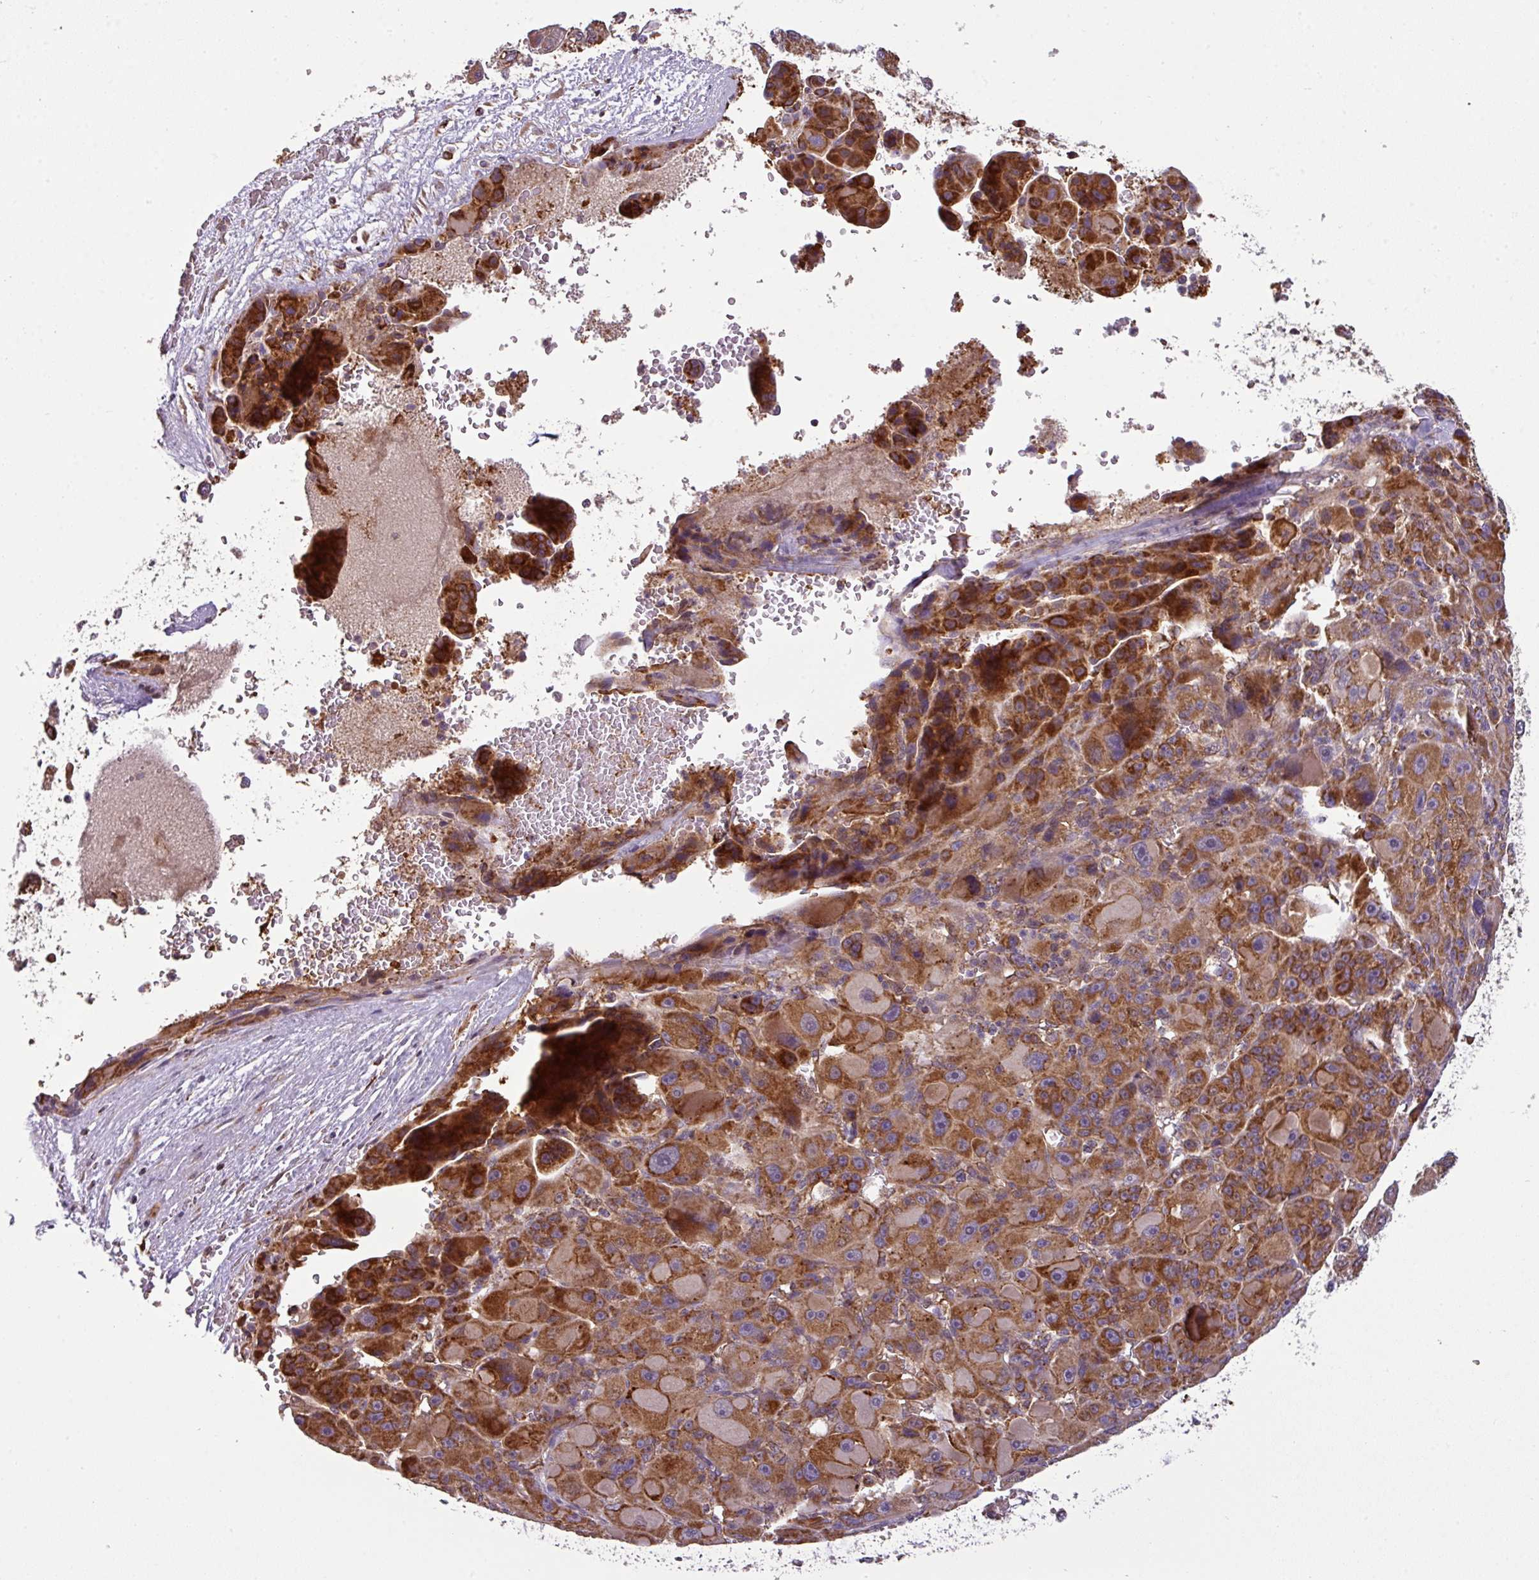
{"staining": {"intensity": "strong", "quantity": ">75%", "location": "cytoplasmic/membranous"}, "tissue": "liver cancer", "cell_type": "Tumor cells", "image_type": "cancer", "snomed": [{"axis": "morphology", "description": "Carcinoma, Hepatocellular, NOS"}, {"axis": "topography", "description": "Liver"}], "caption": "IHC of liver cancer (hepatocellular carcinoma) reveals high levels of strong cytoplasmic/membranous positivity in about >75% of tumor cells.", "gene": "PRELID3B", "patient": {"sex": "male", "age": 76}}